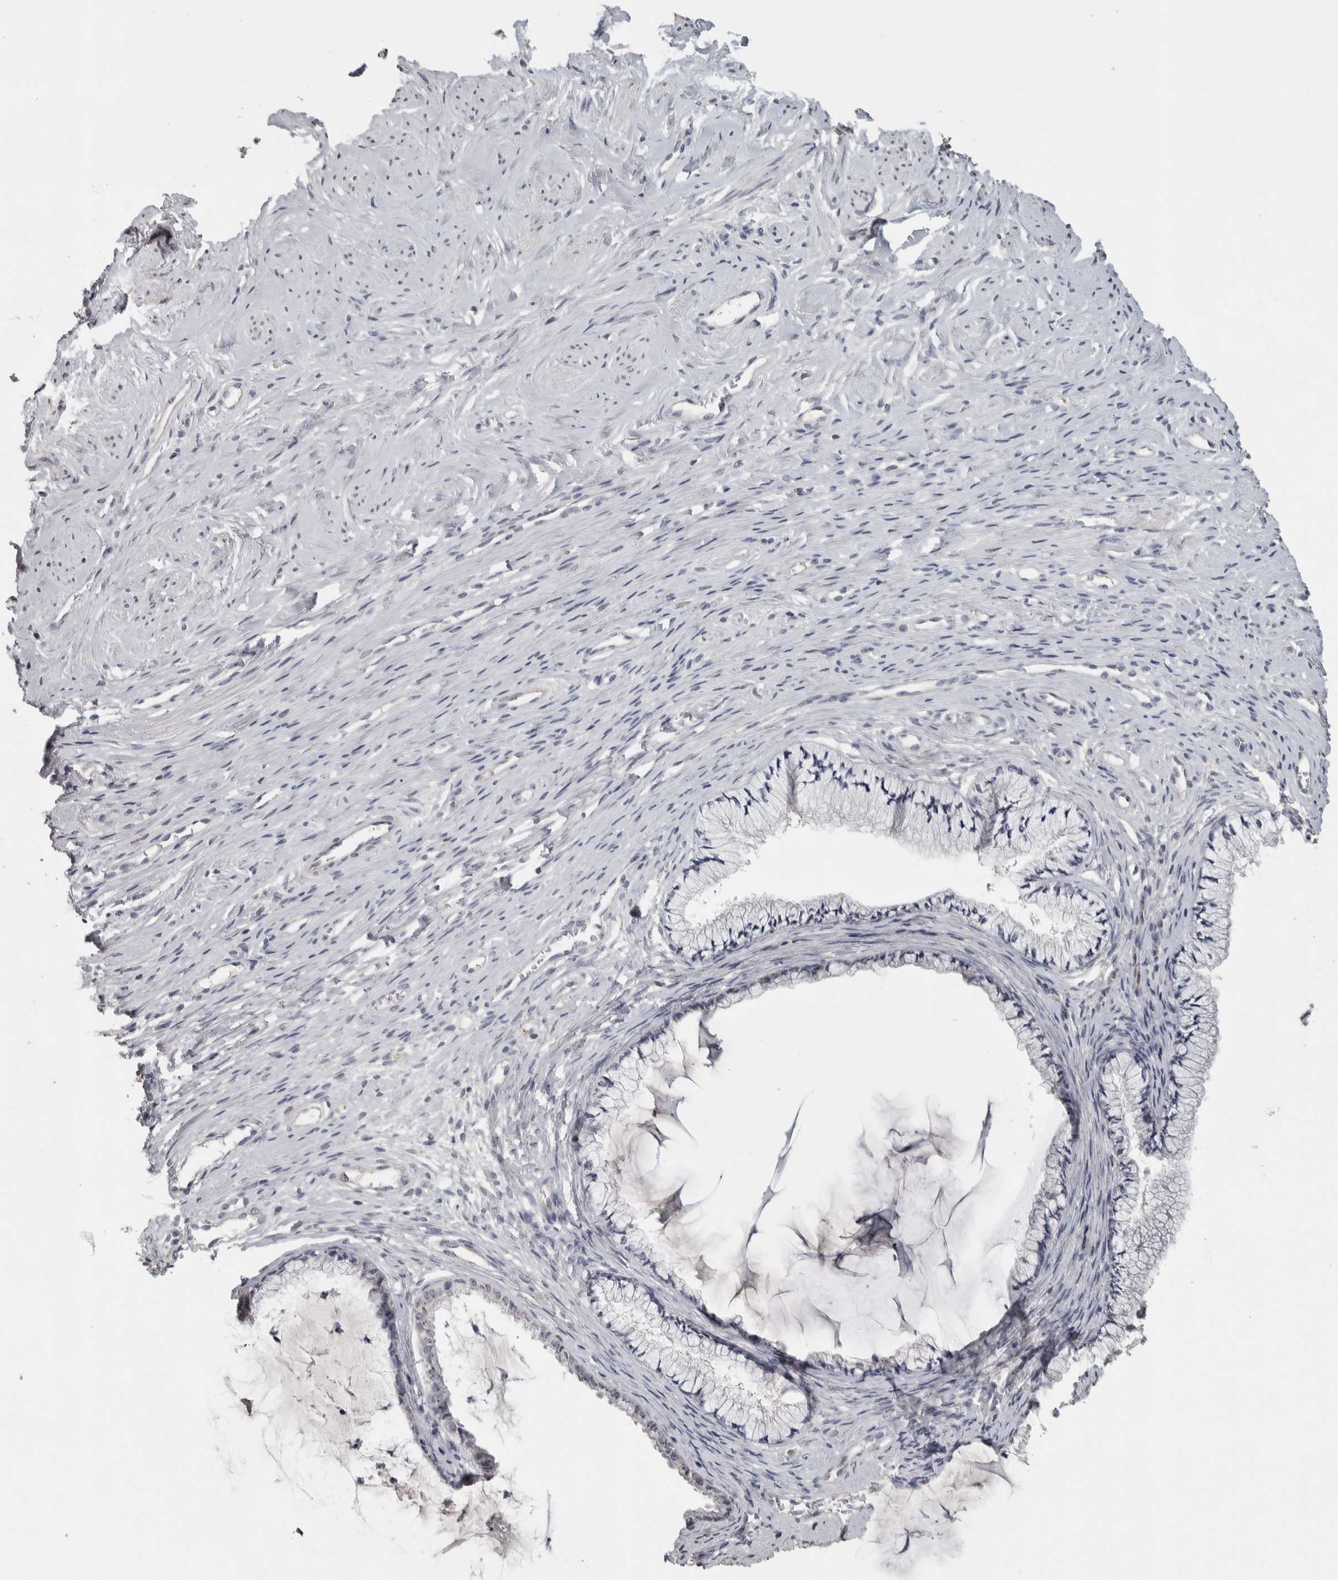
{"staining": {"intensity": "negative", "quantity": "none", "location": "none"}, "tissue": "cervix", "cell_type": "Glandular cells", "image_type": "normal", "snomed": [{"axis": "morphology", "description": "Normal tissue, NOS"}, {"axis": "topography", "description": "Cervix"}], "caption": "IHC of benign human cervix demonstrates no staining in glandular cells. The staining is performed using DAB brown chromogen with nuclei counter-stained in using hematoxylin.", "gene": "DCAF10", "patient": {"sex": "female", "age": 77}}